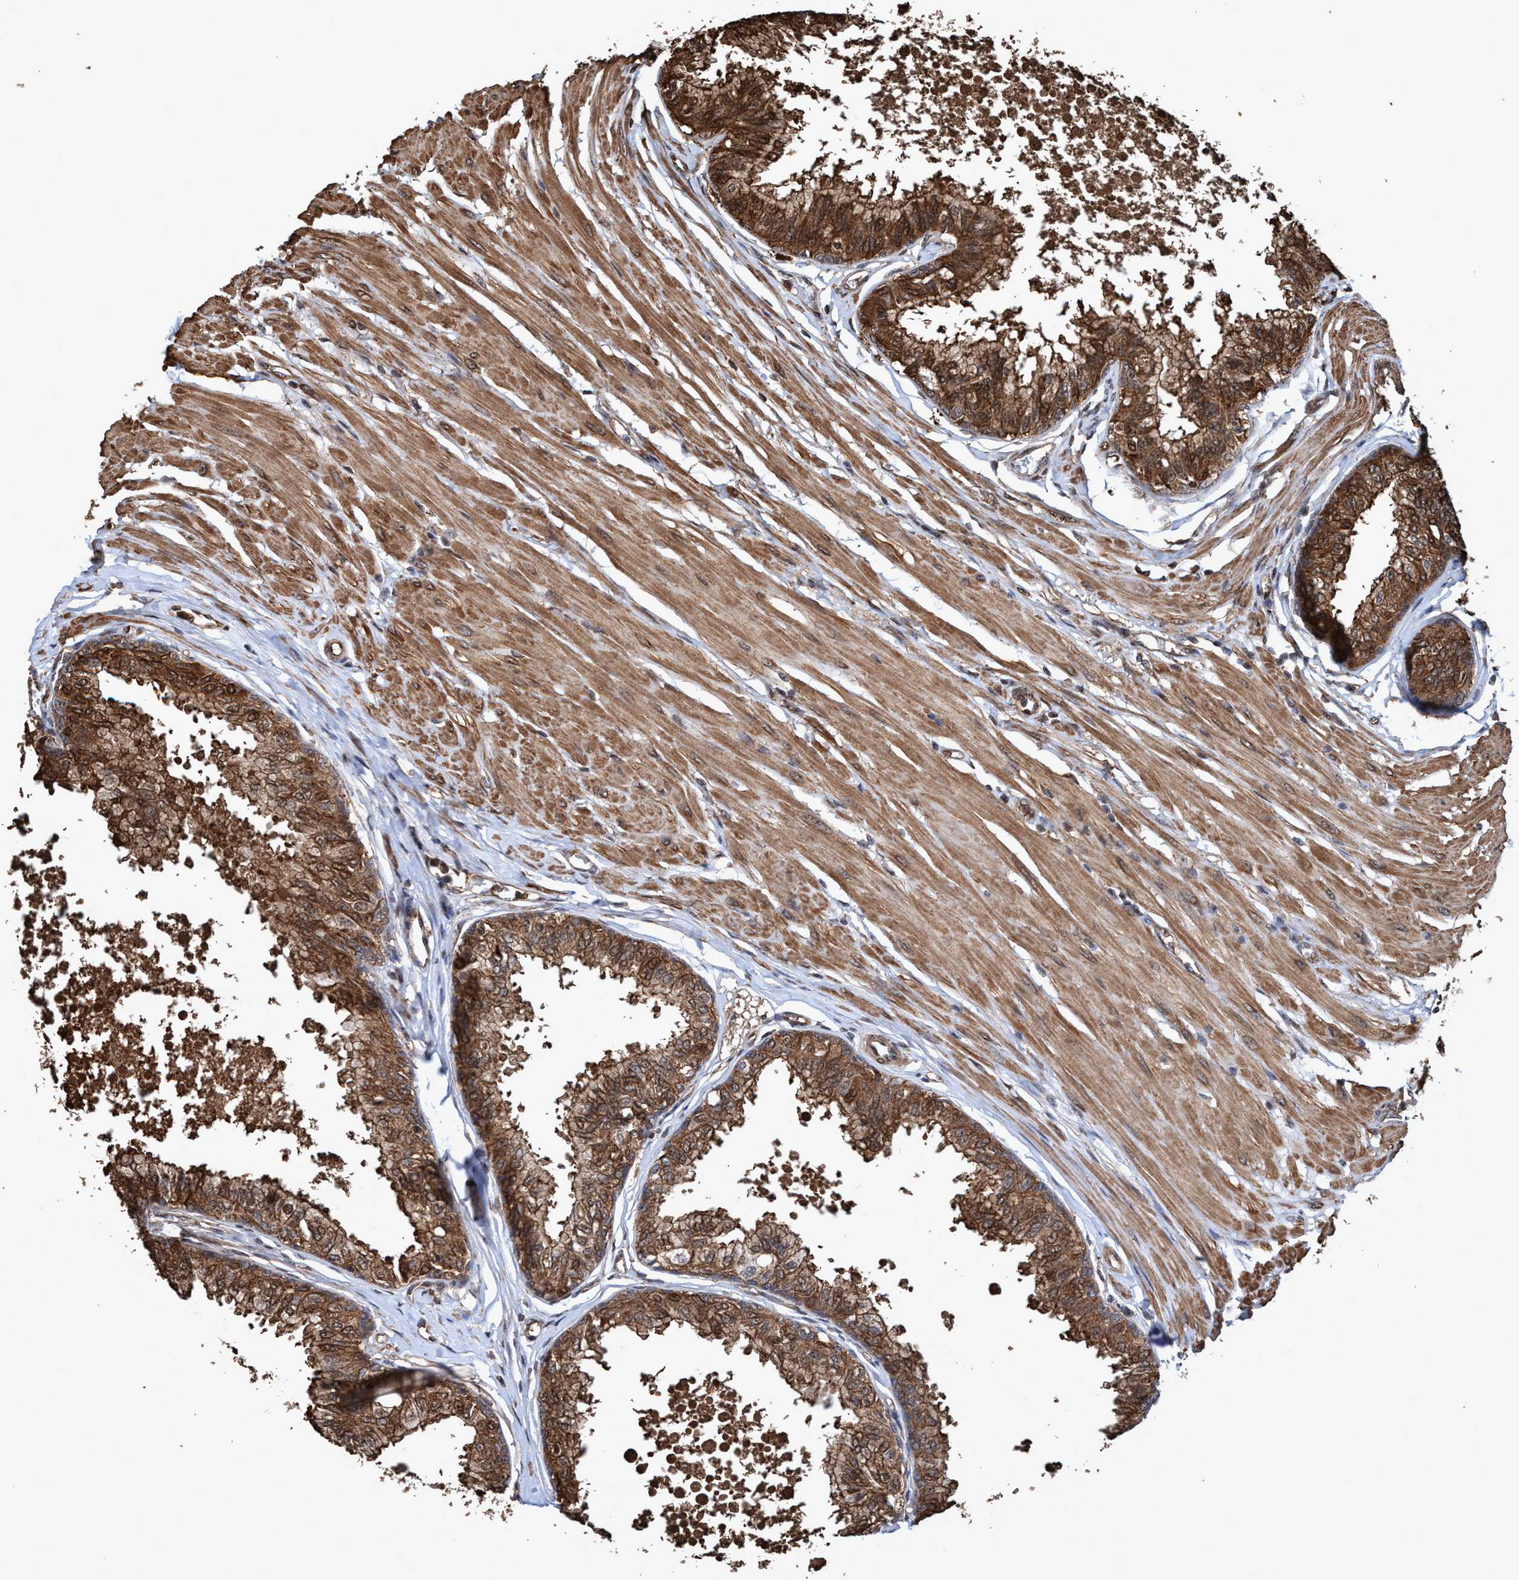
{"staining": {"intensity": "moderate", "quantity": ">75%", "location": "cytoplasmic/membranous,nuclear"}, "tissue": "prostate", "cell_type": "Glandular cells", "image_type": "normal", "snomed": [{"axis": "morphology", "description": "Normal tissue, NOS"}, {"axis": "topography", "description": "Prostate"}, {"axis": "topography", "description": "Seminal veicle"}], "caption": "Approximately >75% of glandular cells in unremarkable prostate display moderate cytoplasmic/membranous,nuclear protein staining as visualized by brown immunohistochemical staining.", "gene": "TRPC7", "patient": {"sex": "male", "age": 60}}